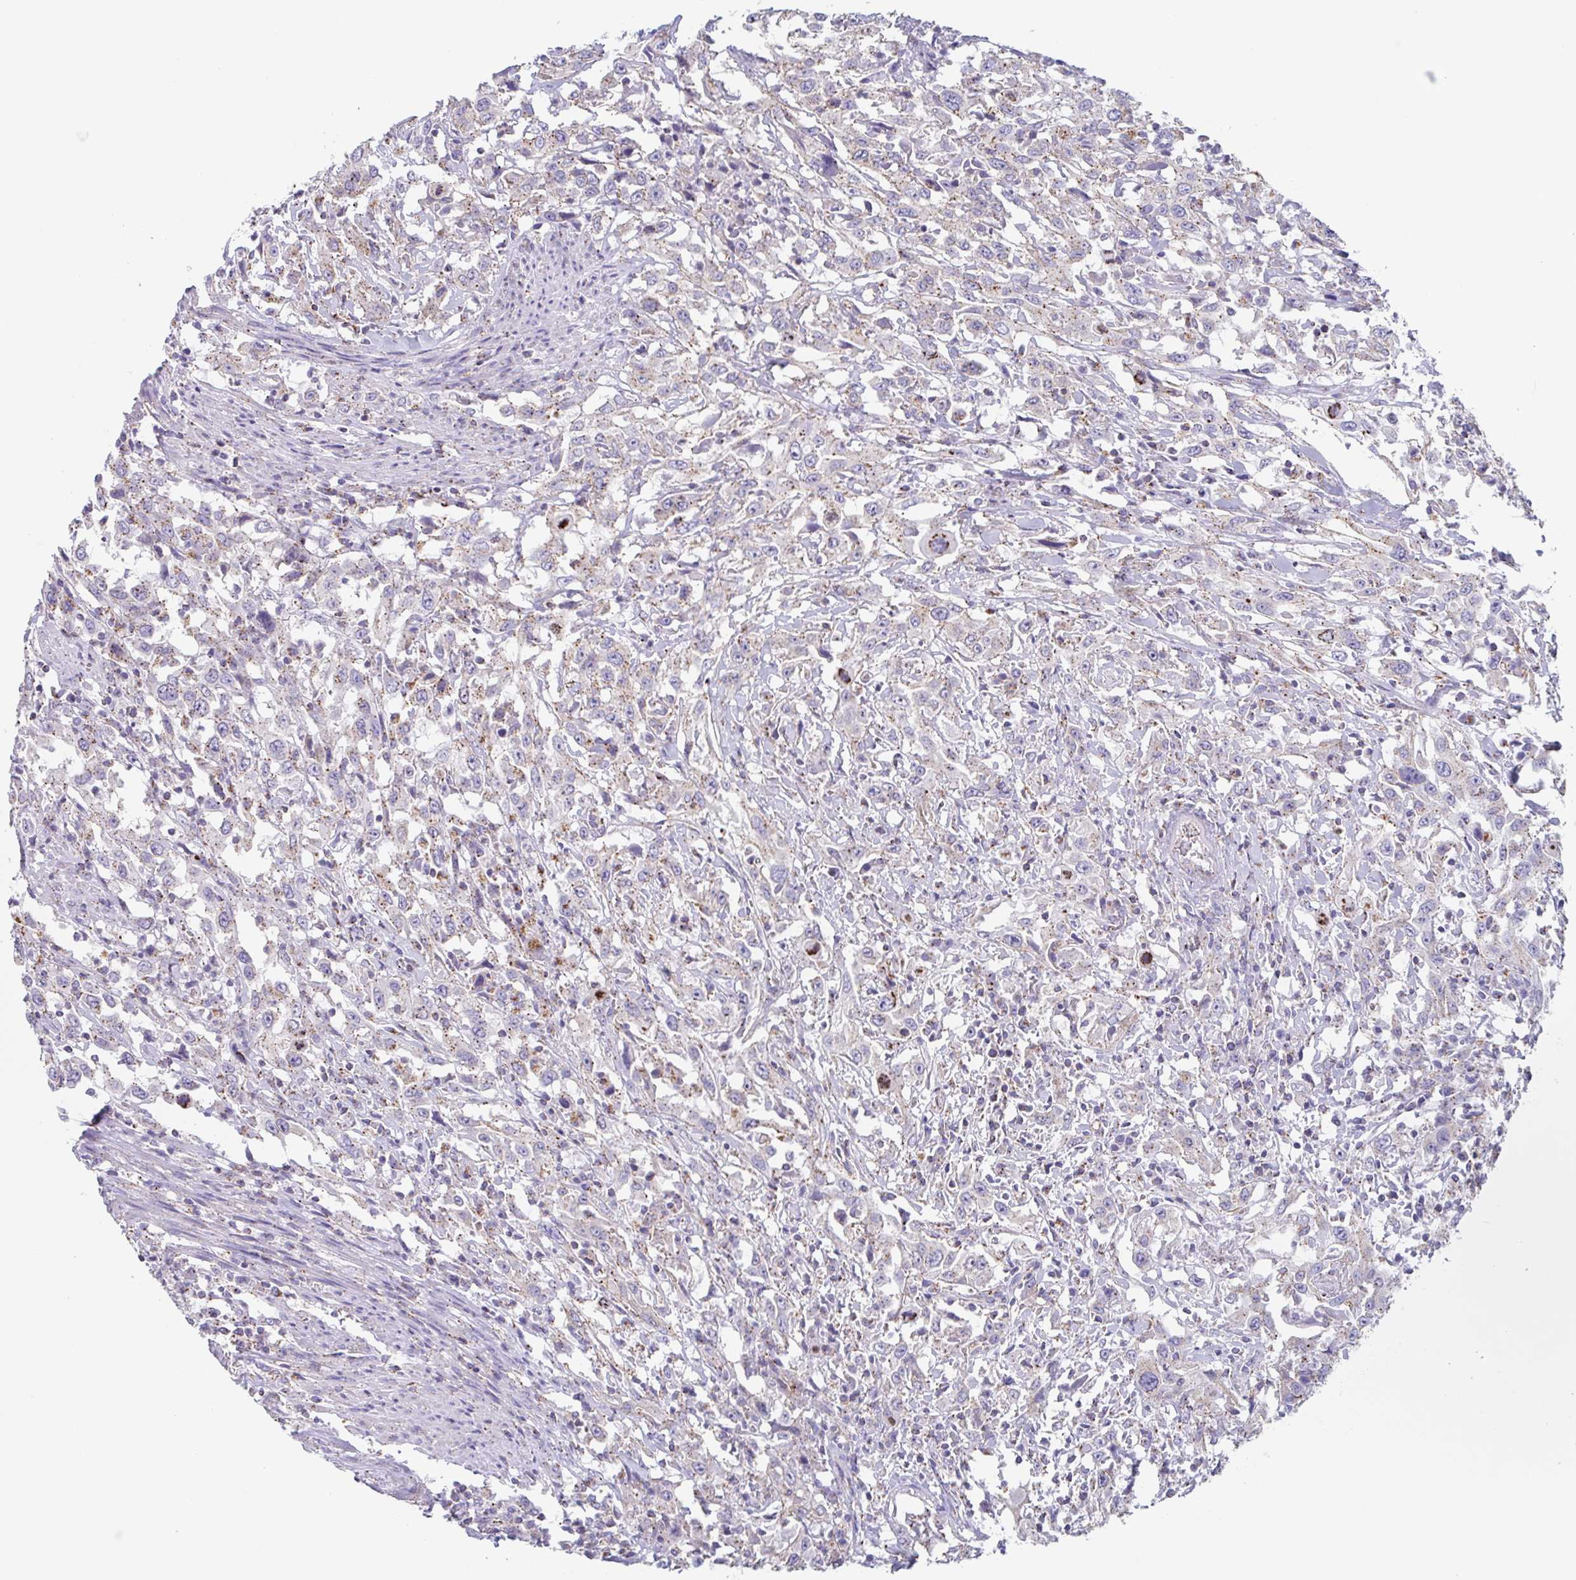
{"staining": {"intensity": "moderate", "quantity": "25%-75%", "location": "cytoplasmic/membranous"}, "tissue": "urothelial cancer", "cell_type": "Tumor cells", "image_type": "cancer", "snomed": [{"axis": "morphology", "description": "Urothelial carcinoma, High grade"}, {"axis": "topography", "description": "Urinary bladder"}], "caption": "Protein analysis of urothelial carcinoma (high-grade) tissue exhibits moderate cytoplasmic/membranous positivity in about 25%-75% of tumor cells.", "gene": "CHMP5", "patient": {"sex": "male", "age": 61}}